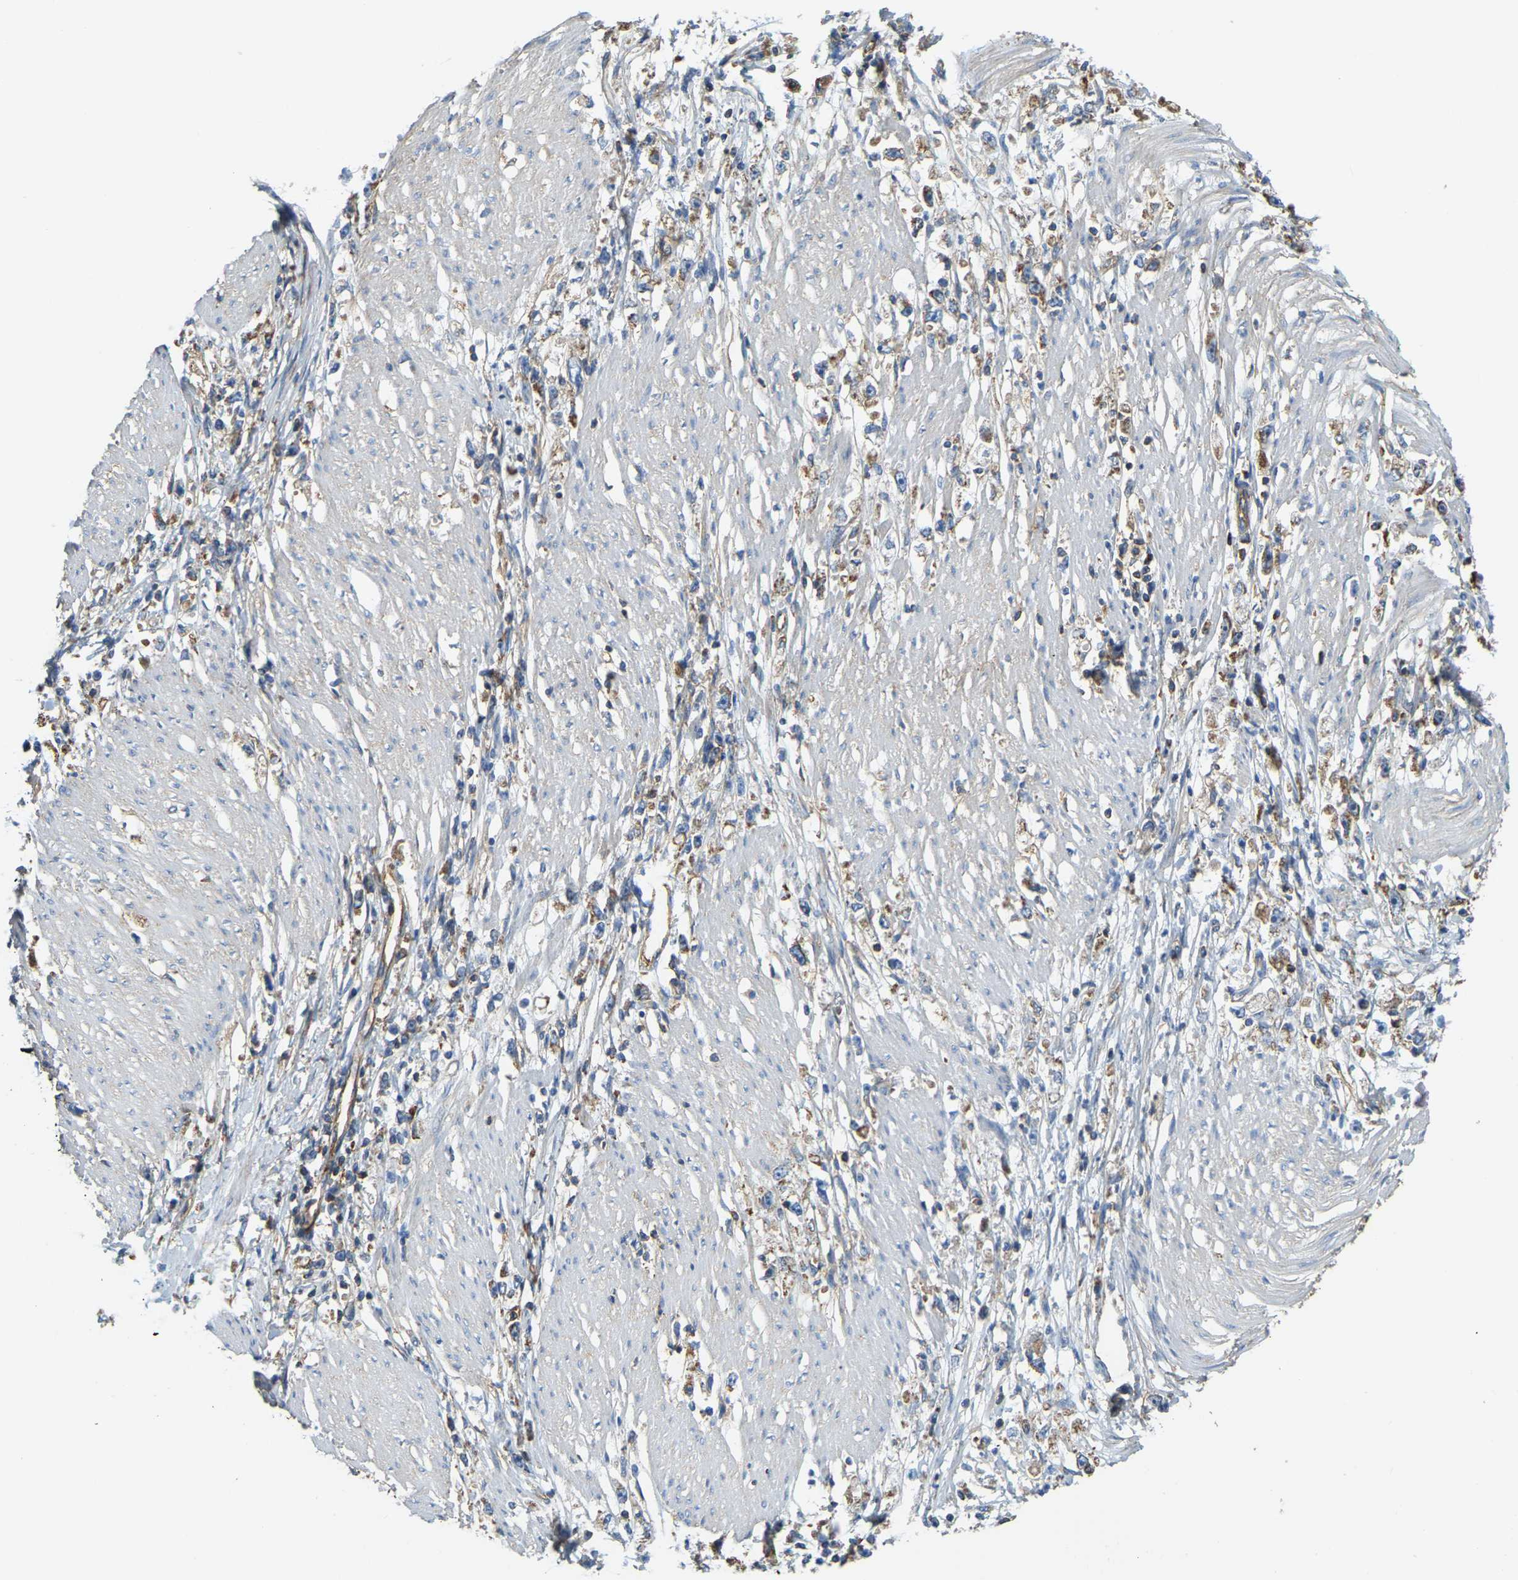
{"staining": {"intensity": "moderate", "quantity": ">75%", "location": "cytoplasmic/membranous"}, "tissue": "stomach cancer", "cell_type": "Tumor cells", "image_type": "cancer", "snomed": [{"axis": "morphology", "description": "Adenocarcinoma, NOS"}, {"axis": "topography", "description": "Stomach"}], "caption": "This histopathology image exhibits immunohistochemistry staining of stomach adenocarcinoma, with medium moderate cytoplasmic/membranous positivity in approximately >75% of tumor cells.", "gene": "AHNAK", "patient": {"sex": "female", "age": 59}}